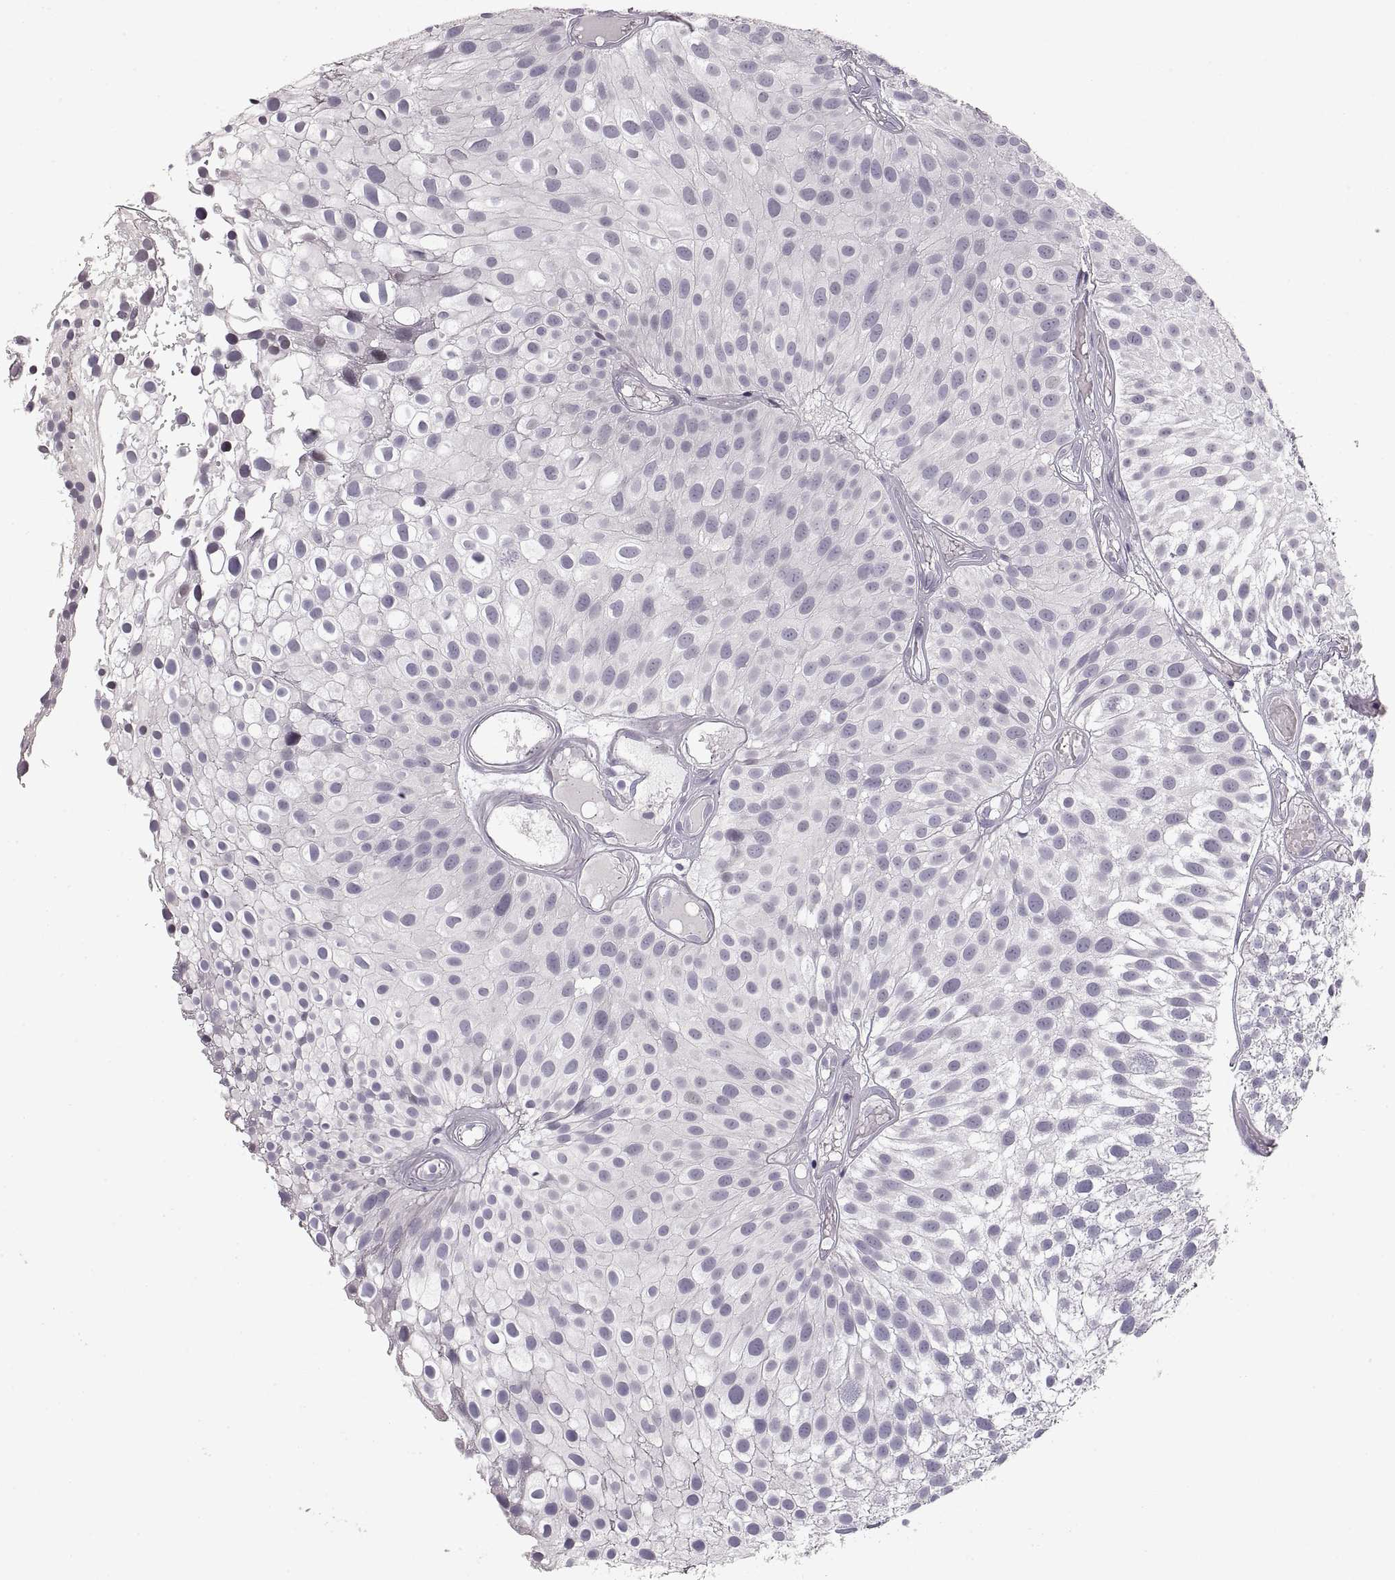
{"staining": {"intensity": "negative", "quantity": "none", "location": "none"}, "tissue": "urothelial cancer", "cell_type": "Tumor cells", "image_type": "cancer", "snomed": [{"axis": "morphology", "description": "Urothelial carcinoma, Low grade"}, {"axis": "topography", "description": "Urinary bladder"}], "caption": "DAB immunohistochemical staining of urothelial cancer exhibits no significant positivity in tumor cells.", "gene": "PCSK2", "patient": {"sex": "male", "age": 79}}